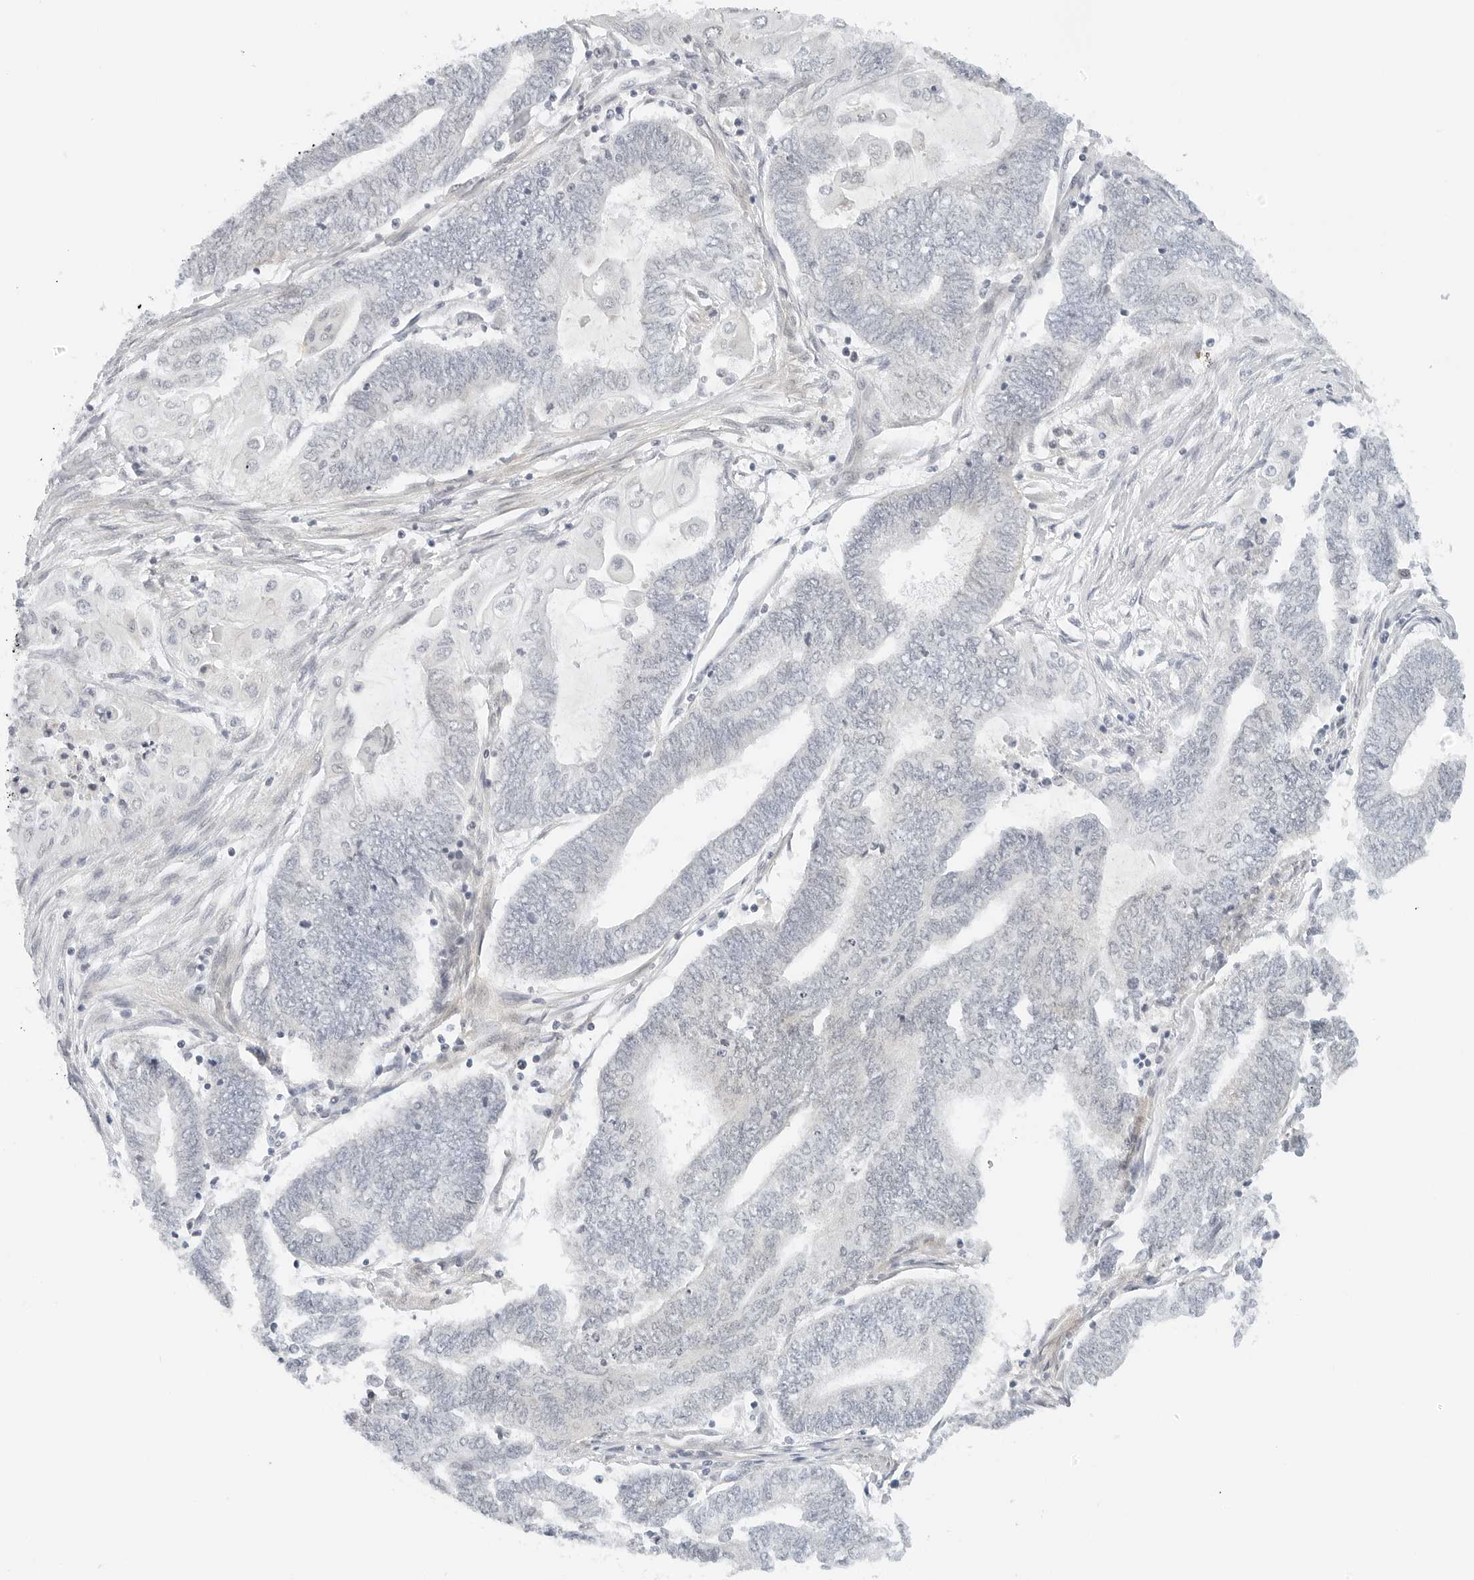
{"staining": {"intensity": "negative", "quantity": "none", "location": "none"}, "tissue": "endometrial cancer", "cell_type": "Tumor cells", "image_type": "cancer", "snomed": [{"axis": "morphology", "description": "Adenocarcinoma, NOS"}, {"axis": "topography", "description": "Uterus"}, {"axis": "topography", "description": "Endometrium"}], "caption": "An image of adenocarcinoma (endometrial) stained for a protein shows no brown staining in tumor cells.", "gene": "NEO1", "patient": {"sex": "female", "age": 70}}